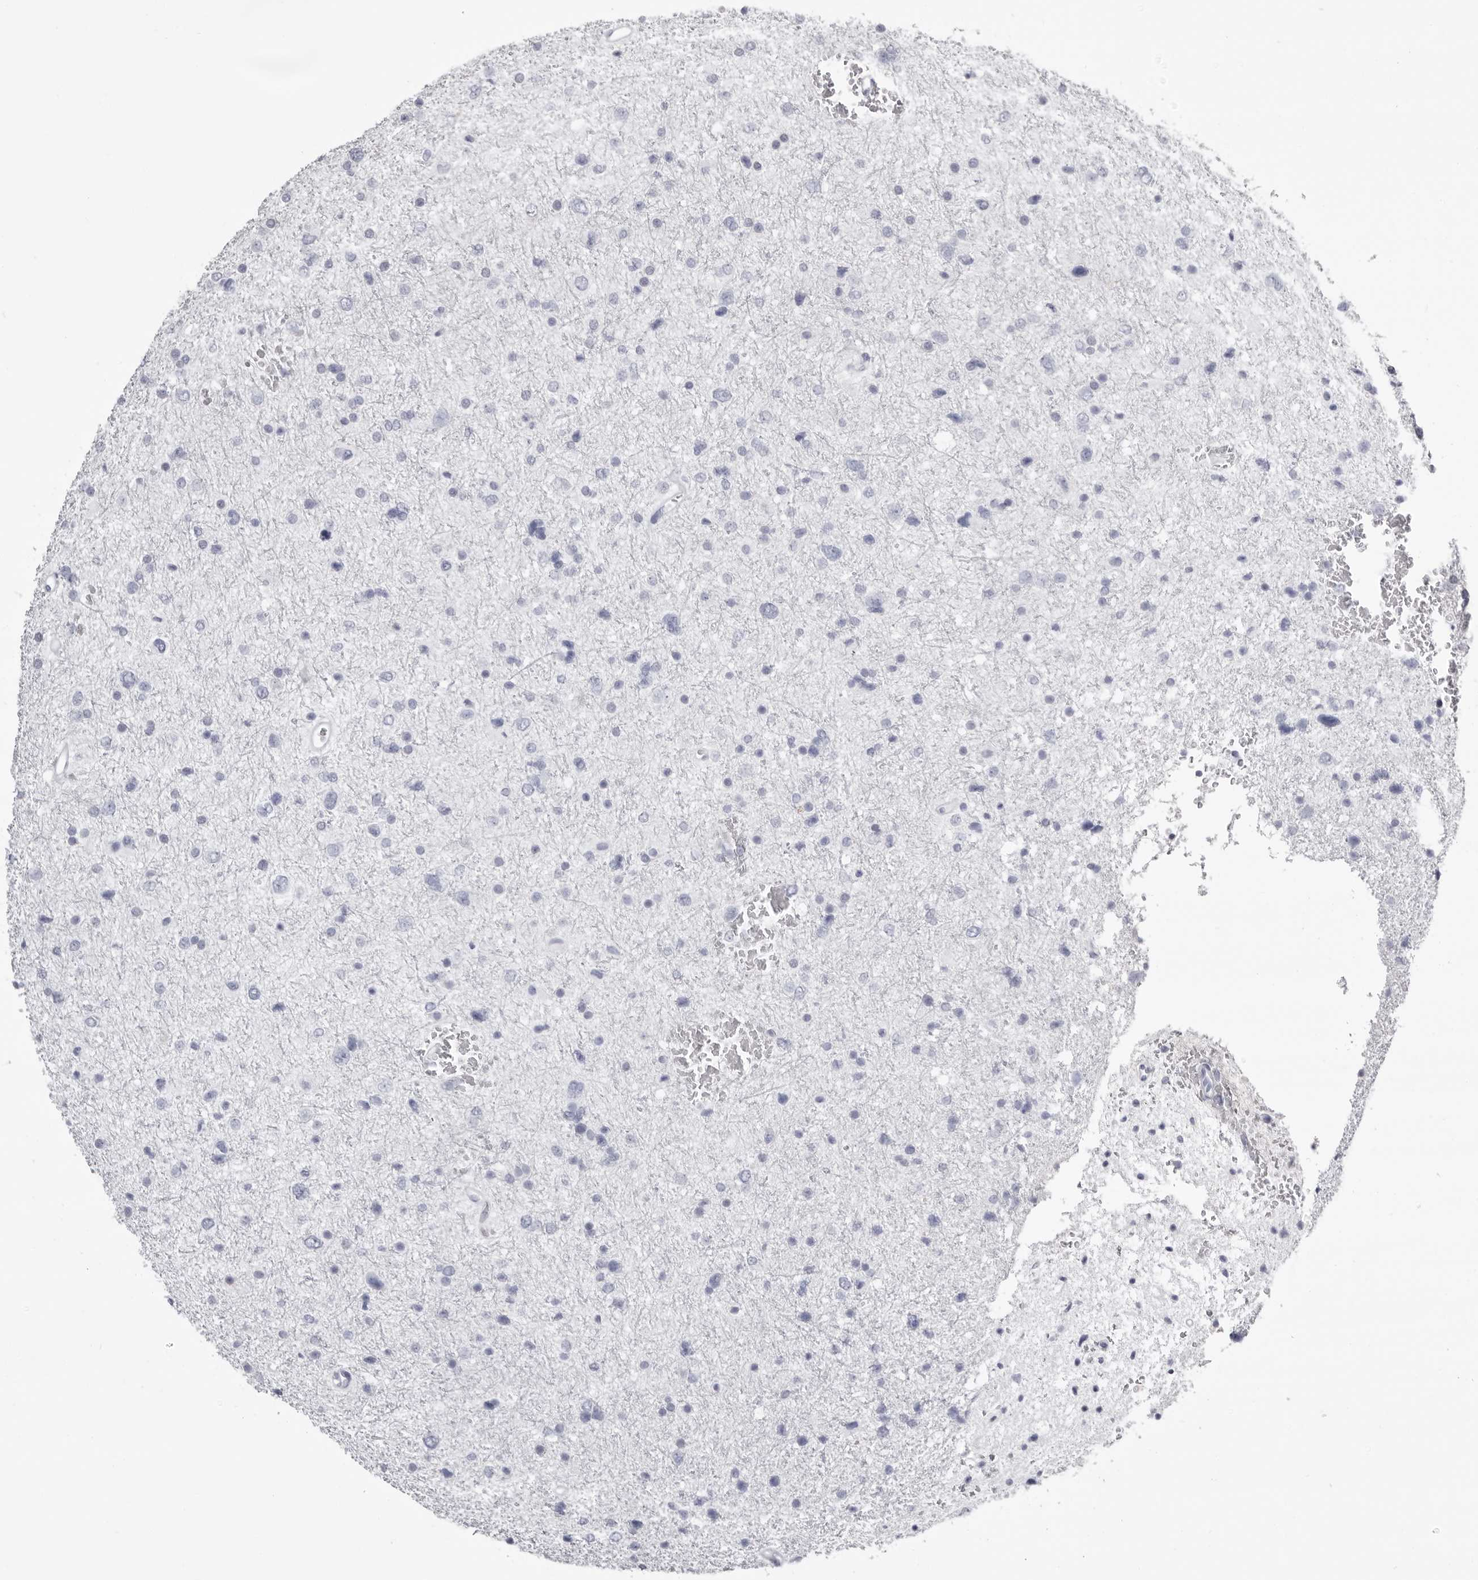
{"staining": {"intensity": "negative", "quantity": "none", "location": "none"}, "tissue": "glioma", "cell_type": "Tumor cells", "image_type": "cancer", "snomed": [{"axis": "morphology", "description": "Glioma, malignant, Low grade"}, {"axis": "topography", "description": "Brain"}], "caption": "Tumor cells show no significant protein staining in glioma.", "gene": "LPO", "patient": {"sex": "female", "age": 37}}